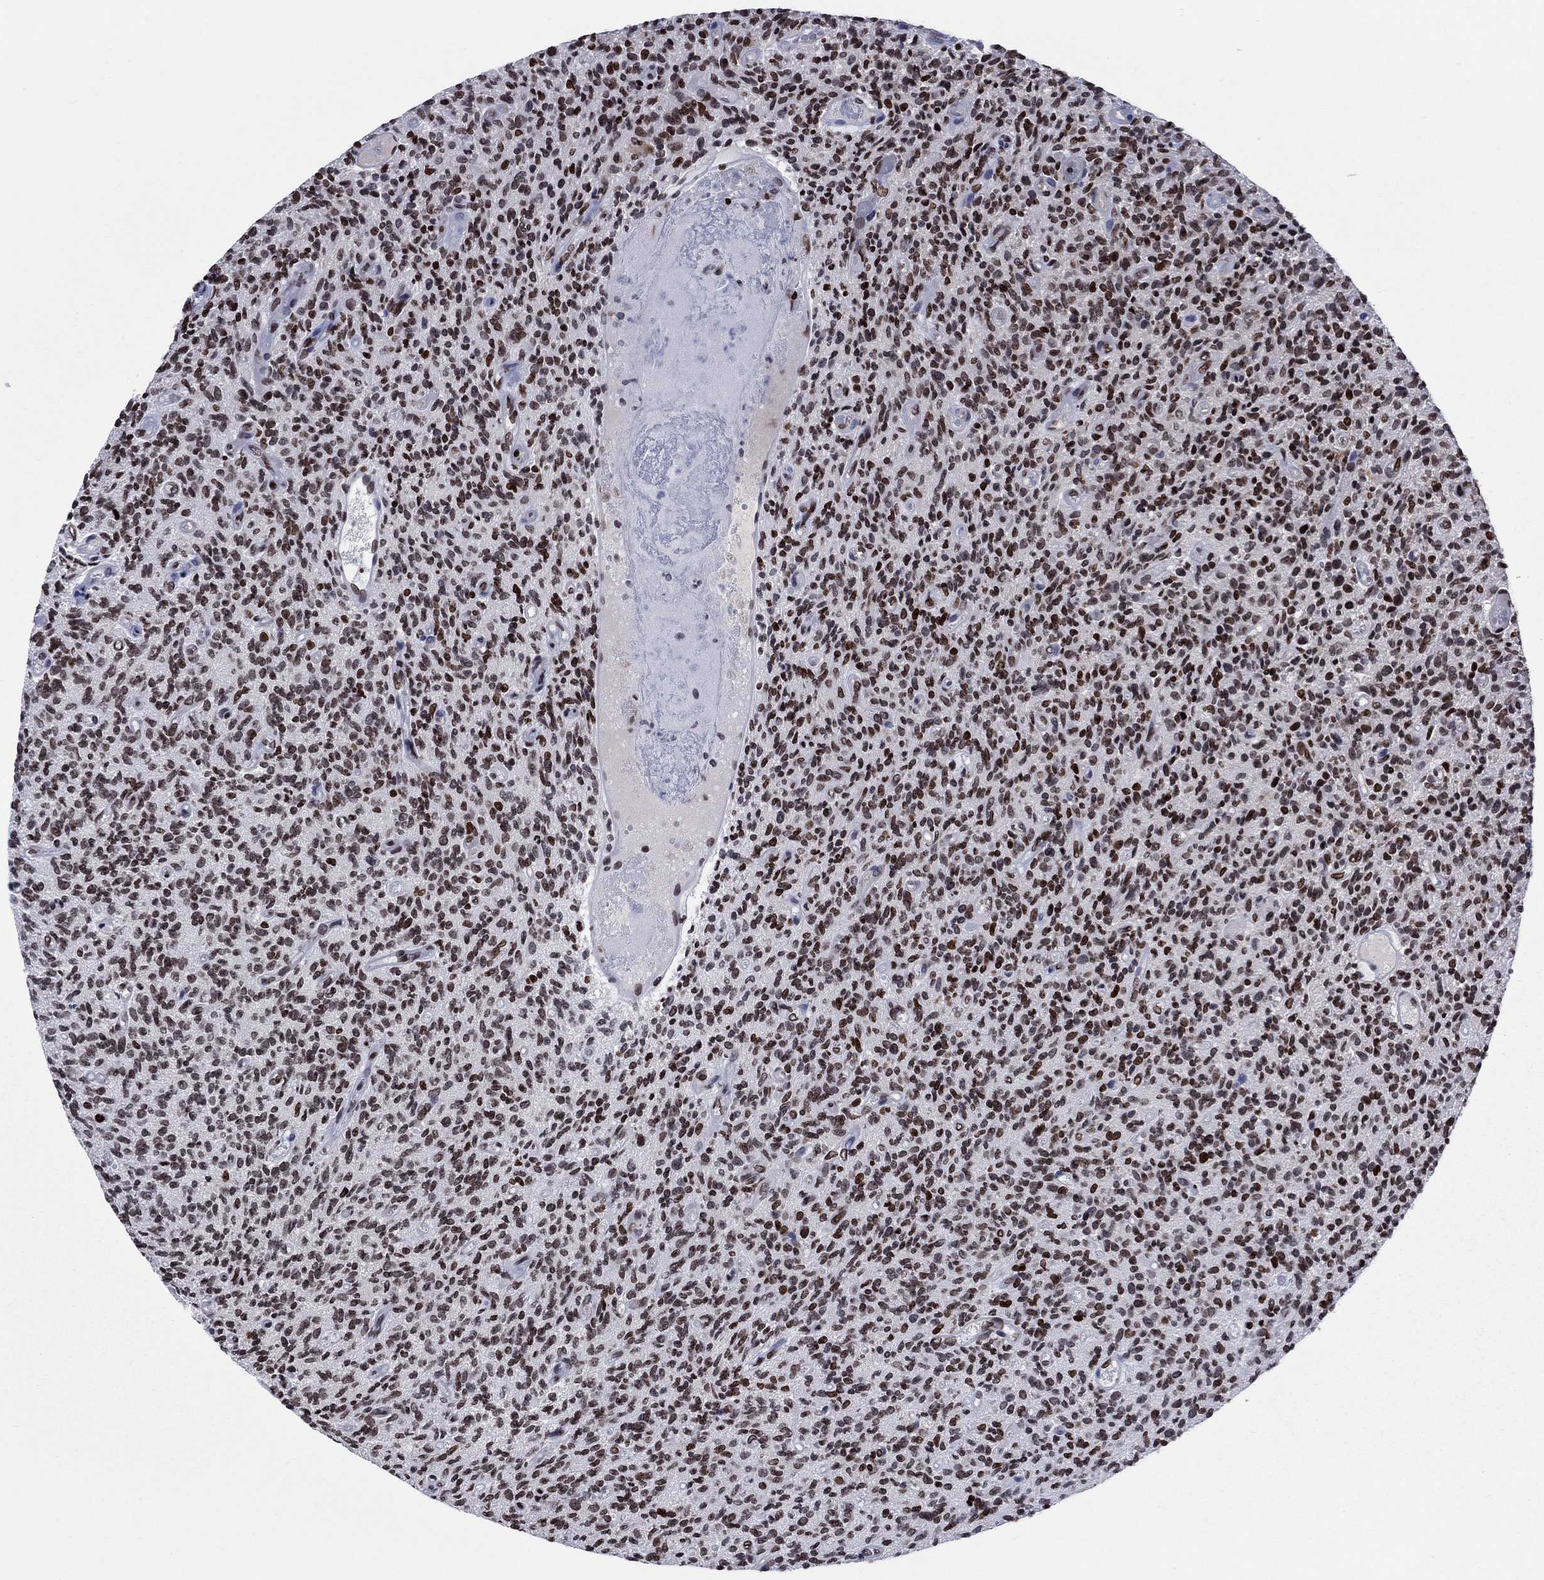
{"staining": {"intensity": "strong", "quantity": "25%-75%", "location": "nuclear"}, "tissue": "glioma", "cell_type": "Tumor cells", "image_type": "cancer", "snomed": [{"axis": "morphology", "description": "Glioma, malignant, High grade"}, {"axis": "topography", "description": "Brain"}], "caption": "Immunohistochemistry (IHC) photomicrograph of neoplastic tissue: glioma stained using IHC shows high levels of strong protein expression localized specifically in the nuclear of tumor cells, appearing as a nuclear brown color.", "gene": "HMGA1", "patient": {"sex": "male", "age": 64}}